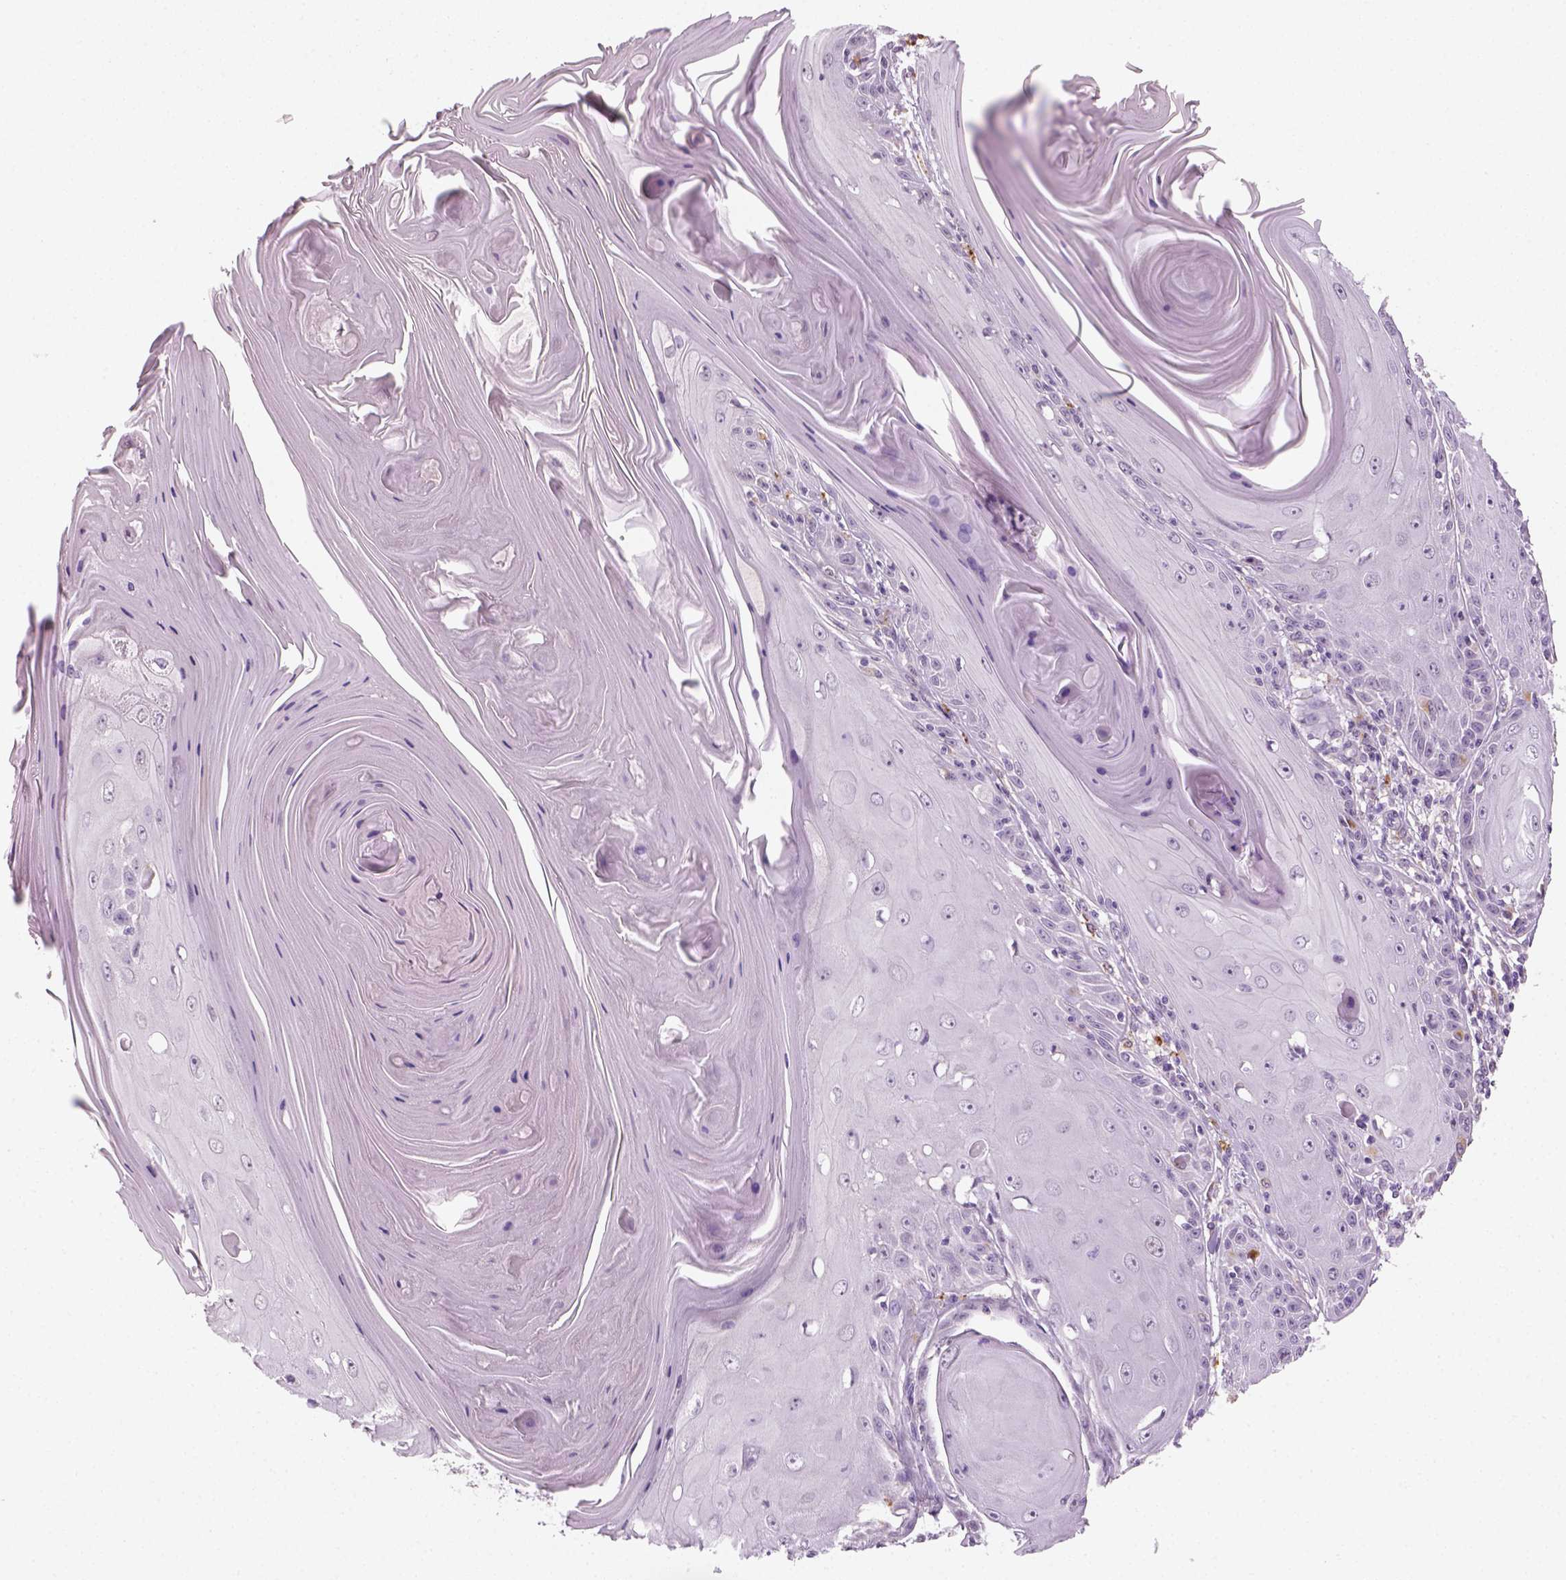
{"staining": {"intensity": "negative", "quantity": "none", "location": "none"}, "tissue": "skin cancer", "cell_type": "Tumor cells", "image_type": "cancer", "snomed": [{"axis": "morphology", "description": "Squamous cell carcinoma, NOS"}, {"axis": "topography", "description": "Skin"}, {"axis": "topography", "description": "Vulva"}], "caption": "Tumor cells show no significant expression in skin cancer. Brightfield microscopy of immunohistochemistry (IHC) stained with DAB (brown) and hematoxylin (blue), captured at high magnification.", "gene": "FAM163B", "patient": {"sex": "female", "age": 85}}